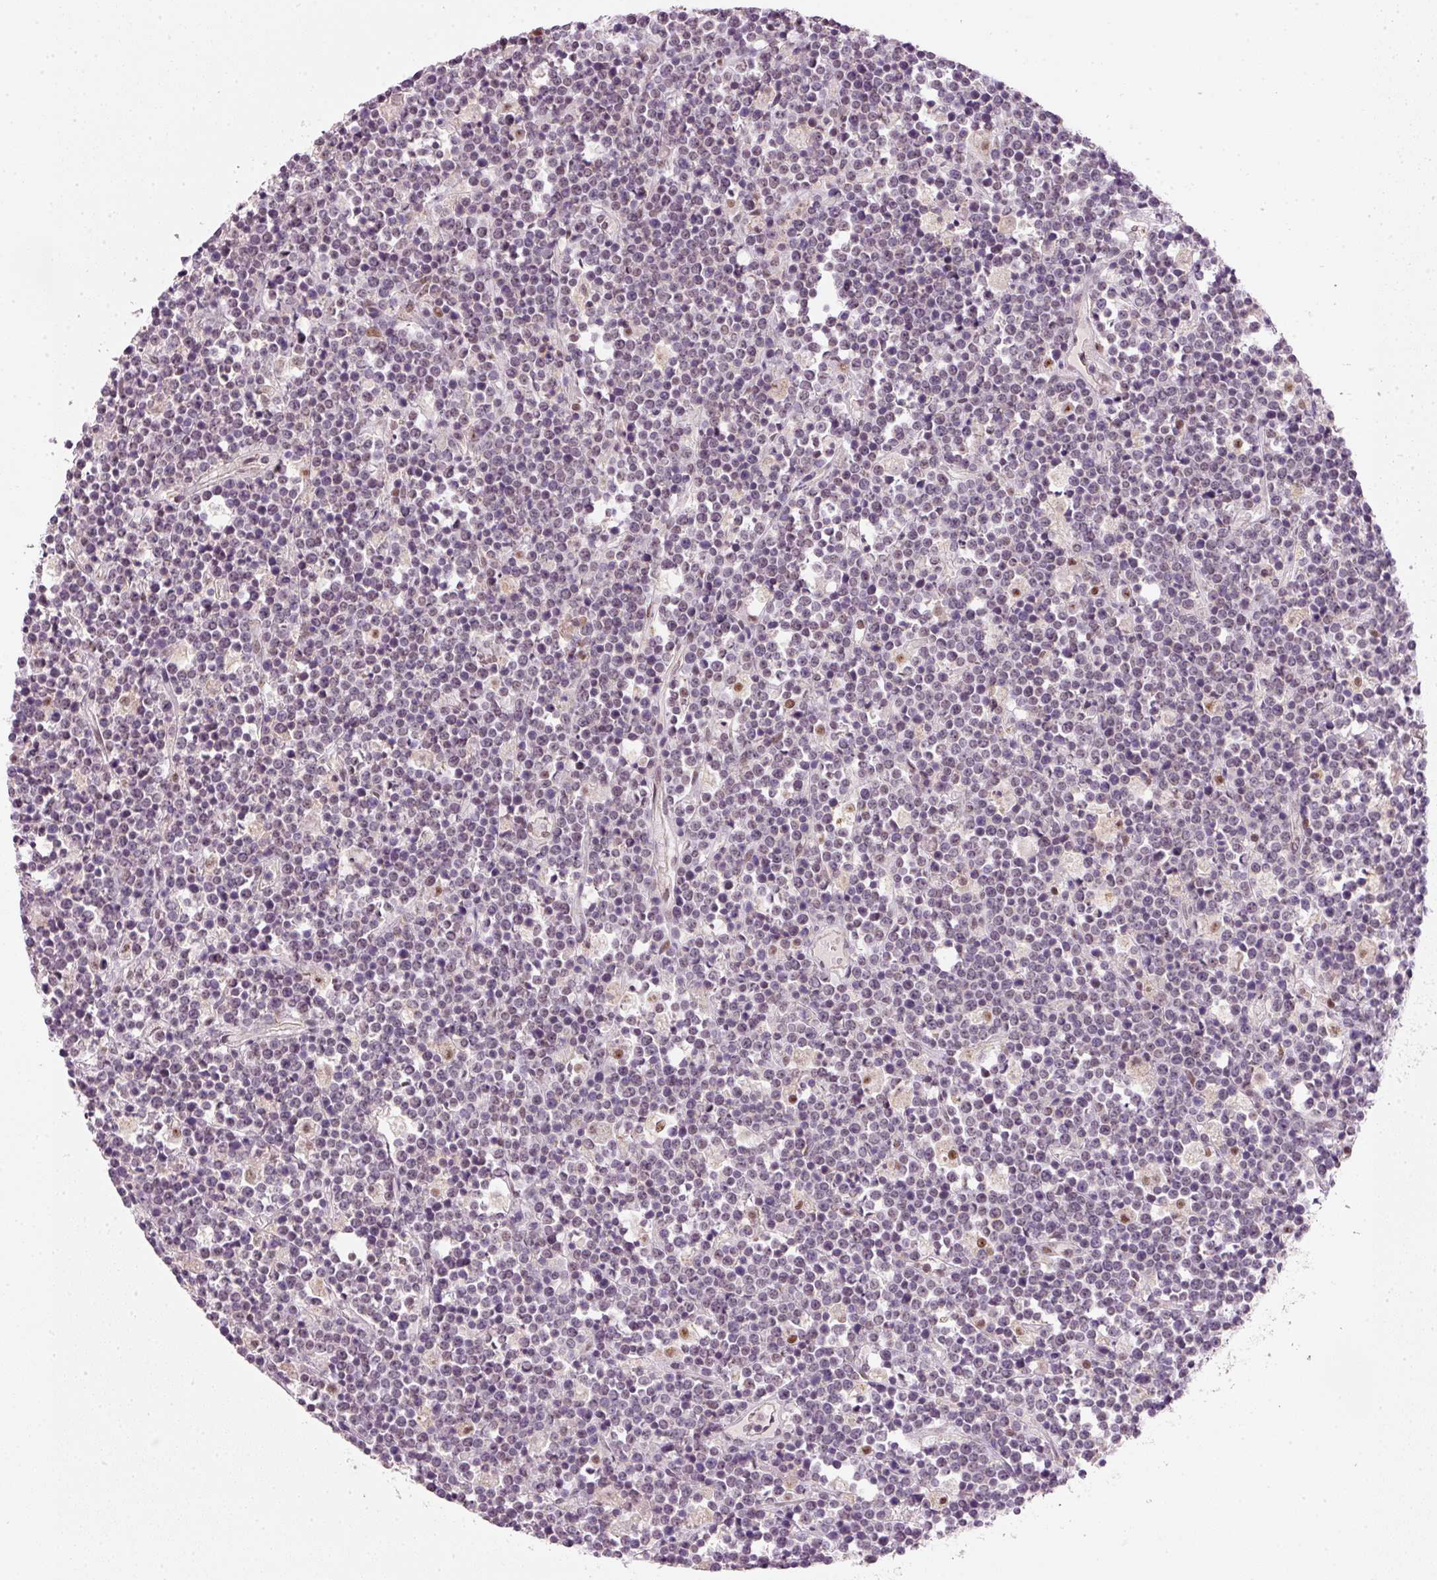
{"staining": {"intensity": "negative", "quantity": "none", "location": "none"}, "tissue": "lymphoma", "cell_type": "Tumor cells", "image_type": "cancer", "snomed": [{"axis": "morphology", "description": "Malignant lymphoma, non-Hodgkin's type, High grade"}, {"axis": "topography", "description": "Ovary"}], "caption": "The immunohistochemistry image has no significant staining in tumor cells of lymphoma tissue. (DAB immunohistochemistry, high magnification).", "gene": "FSTL3", "patient": {"sex": "female", "age": 56}}